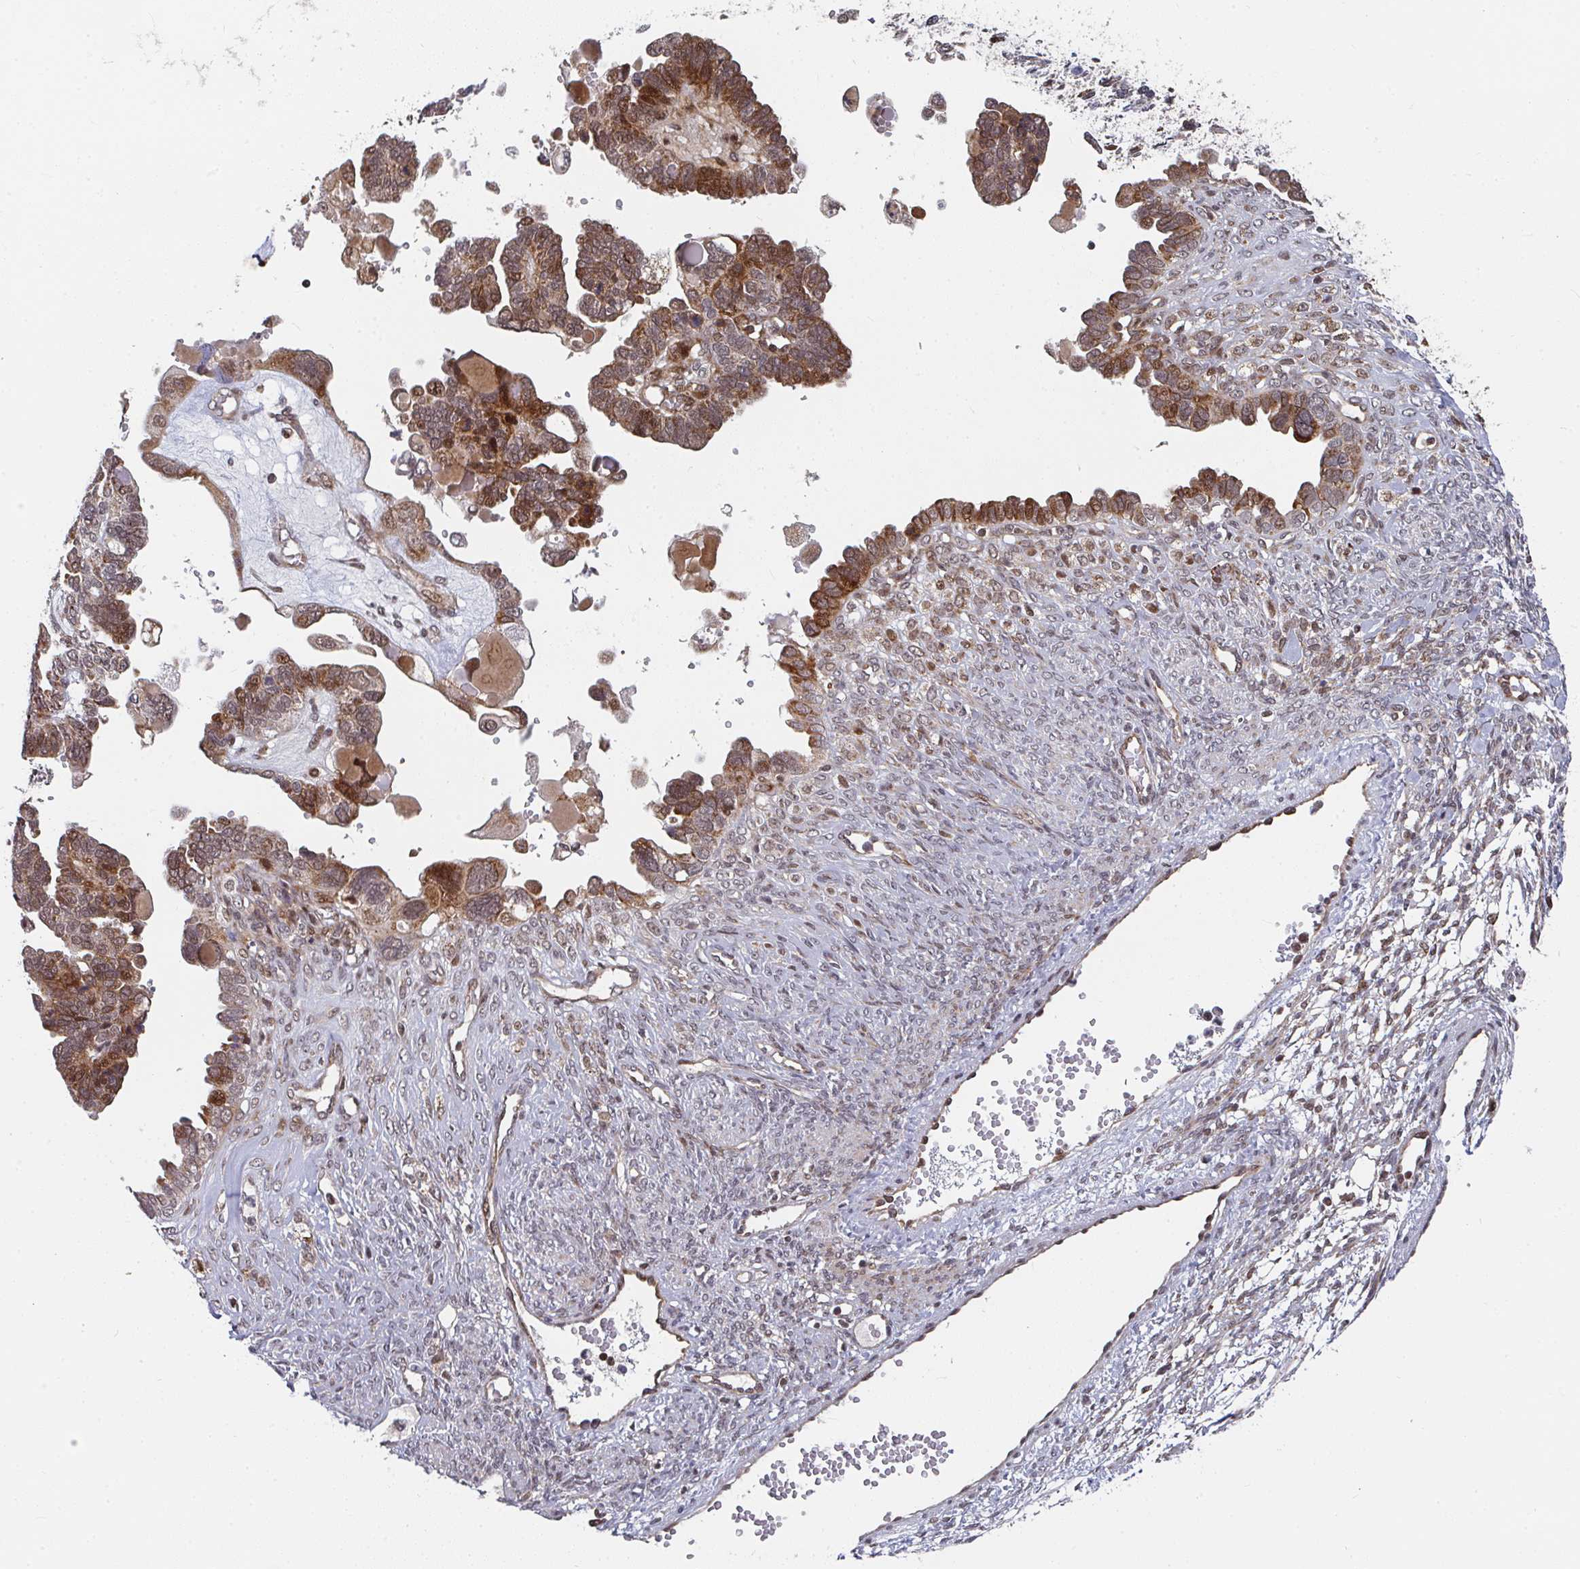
{"staining": {"intensity": "moderate", "quantity": ">75%", "location": "cytoplasmic/membranous,nuclear"}, "tissue": "ovarian cancer", "cell_type": "Tumor cells", "image_type": "cancer", "snomed": [{"axis": "morphology", "description": "Cystadenocarcinoma, serous, NOS"}, {"axis": "topography", "description": "Ovary"}], "caption": "Immunohistochemical staining of human ovarian serous cystadenocarcinoma demonstrates medium levels of moderate cytoplasmic/membranous and nuclear protein expression in about >75% of tumor cells.", "gene": "RBBP5", "patient": {"sex": "female", "age": 51}}